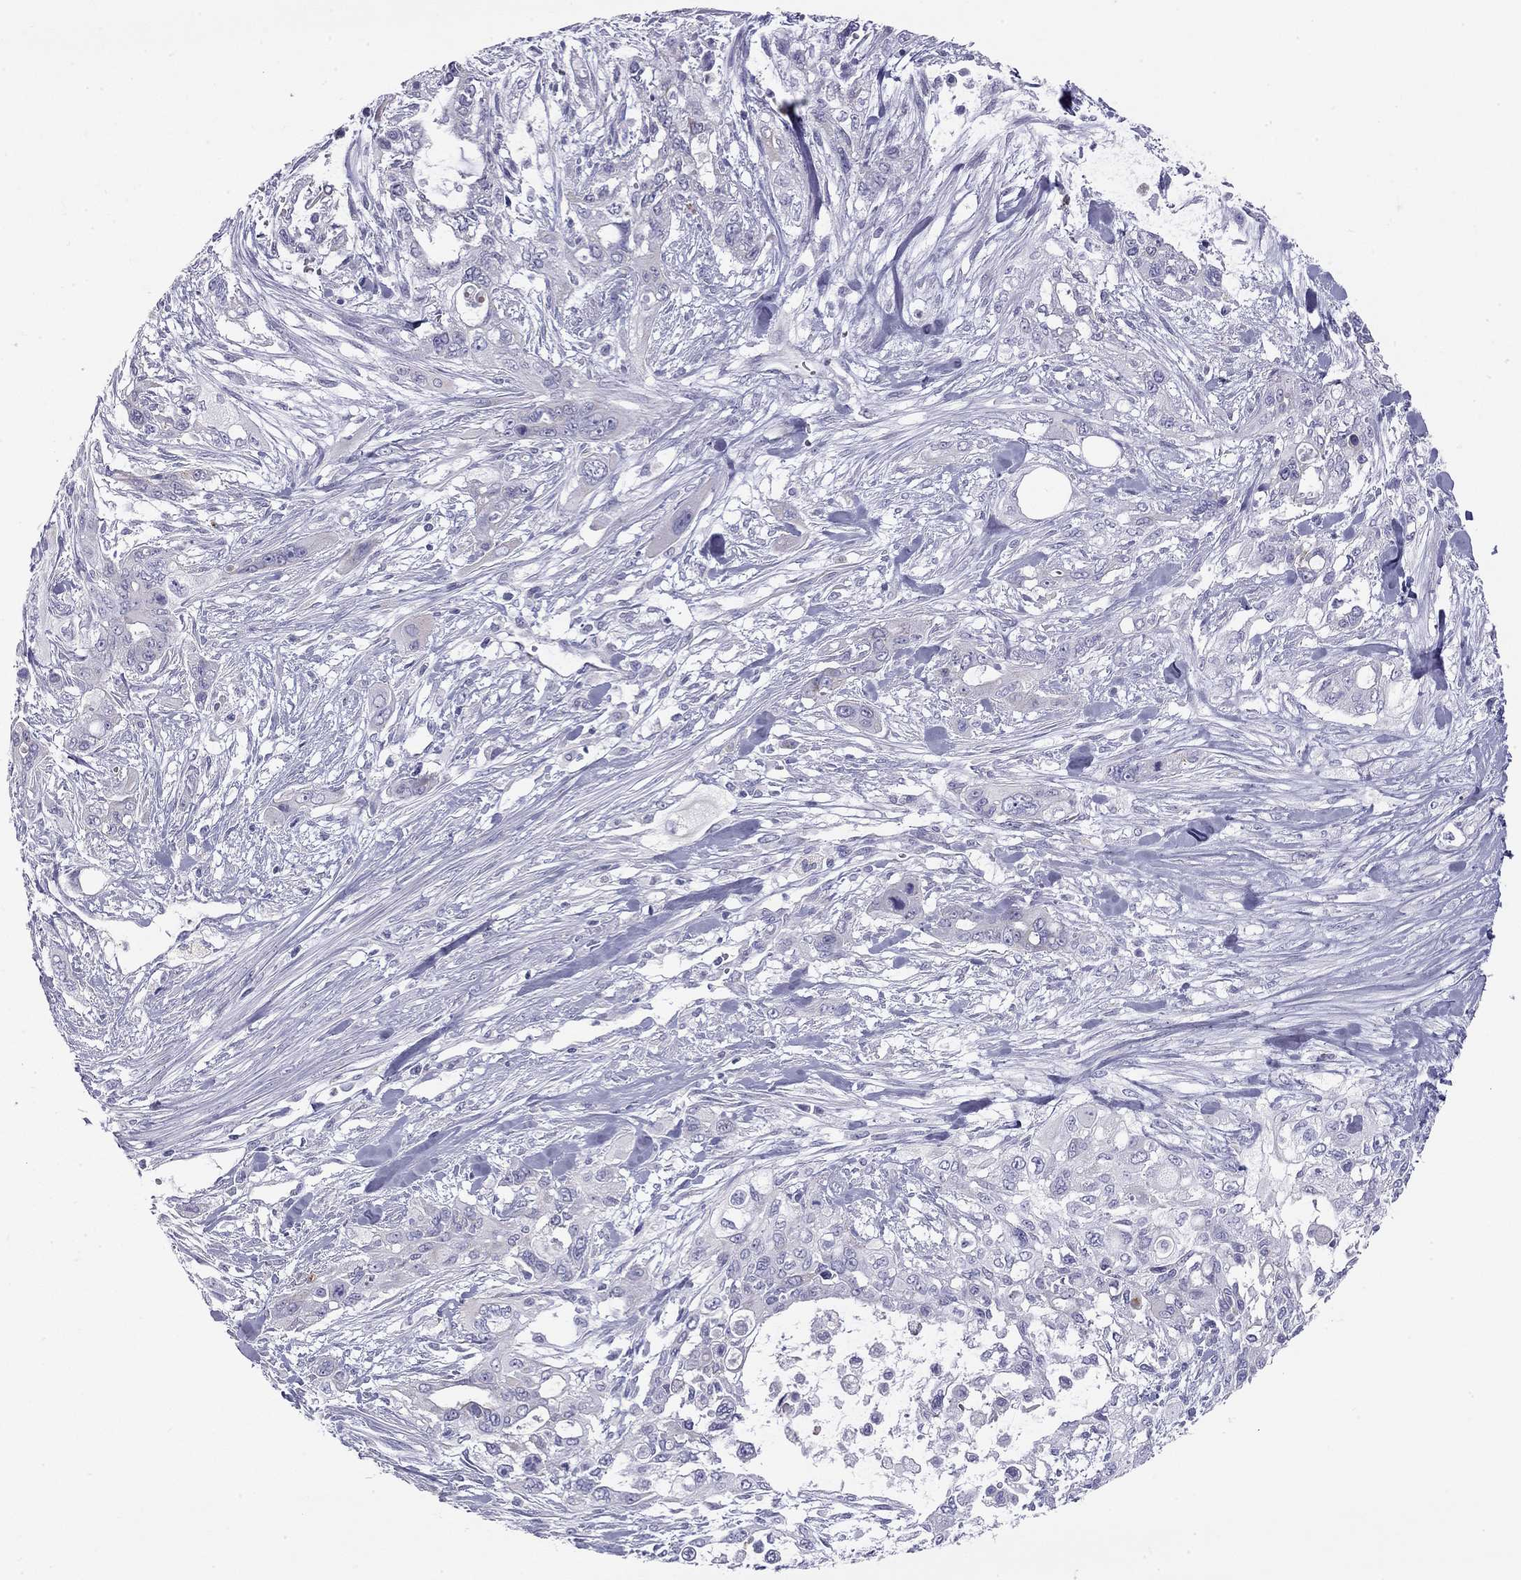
{"staining": {"intensity": "negative", "quantity": "none", "location": "none"}, "tissue": "pancreatic cancer", "cell_type": "Tumor cells", "image_type": "cancer", "snomed": [{"axis": "morphology", "description": "Adenocarcinoma, NOS"}, {"axis": "topography", "description": "Pancreas"}], "caption": "Immunohistochemical staining of pancreatic cancer reveals no significant staining in tumor cells.", "gene": "TDRD6", "patient": {"sex": "male", "age": 47}}